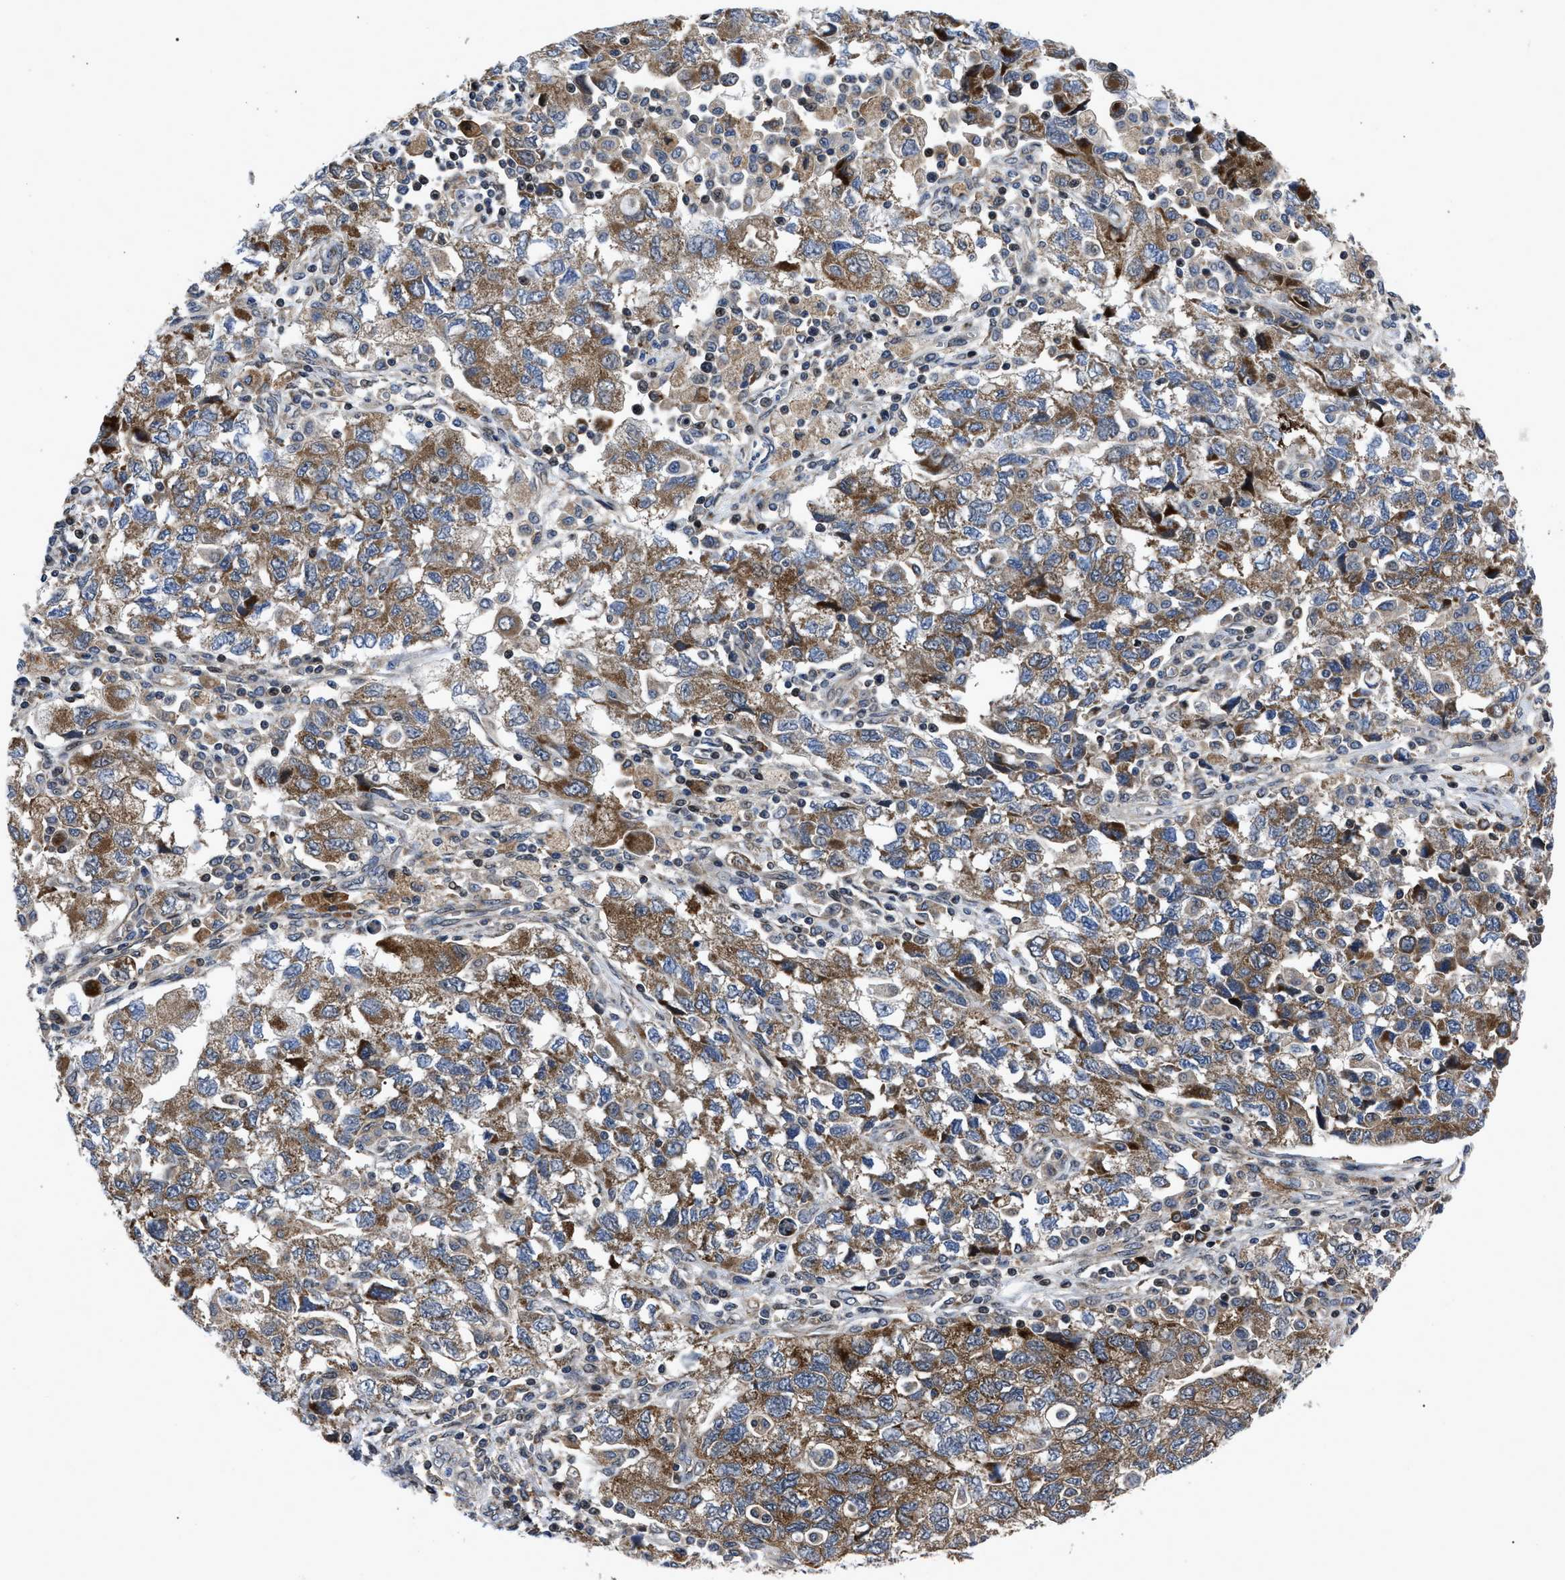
{"staining": {"intensity": "moderate", "quantity": ">75%", "location": "cytoplasmic/membranous"}, "tissue": "ovarian cancer", "cell_type": "Tumor cells", "image_type": "cancer", "snomed": [{"axis": "morphology", "description": "Carcinoma, NOS"}, {"axis": "morphology", "description": "Cystadenocarcinoma, serous, NOS"}, {"axis": "topography", "description": "Ovary"}], "caption": "The photomicrograph exhibits immunohistochemical staining of carcinoma (ovarian). There is moderate cytoplasmic/membranous expression is seen in about >75% of tumor cells.", "gene": "PPWD1", "patient": {"sex": "female", "age": 69}}